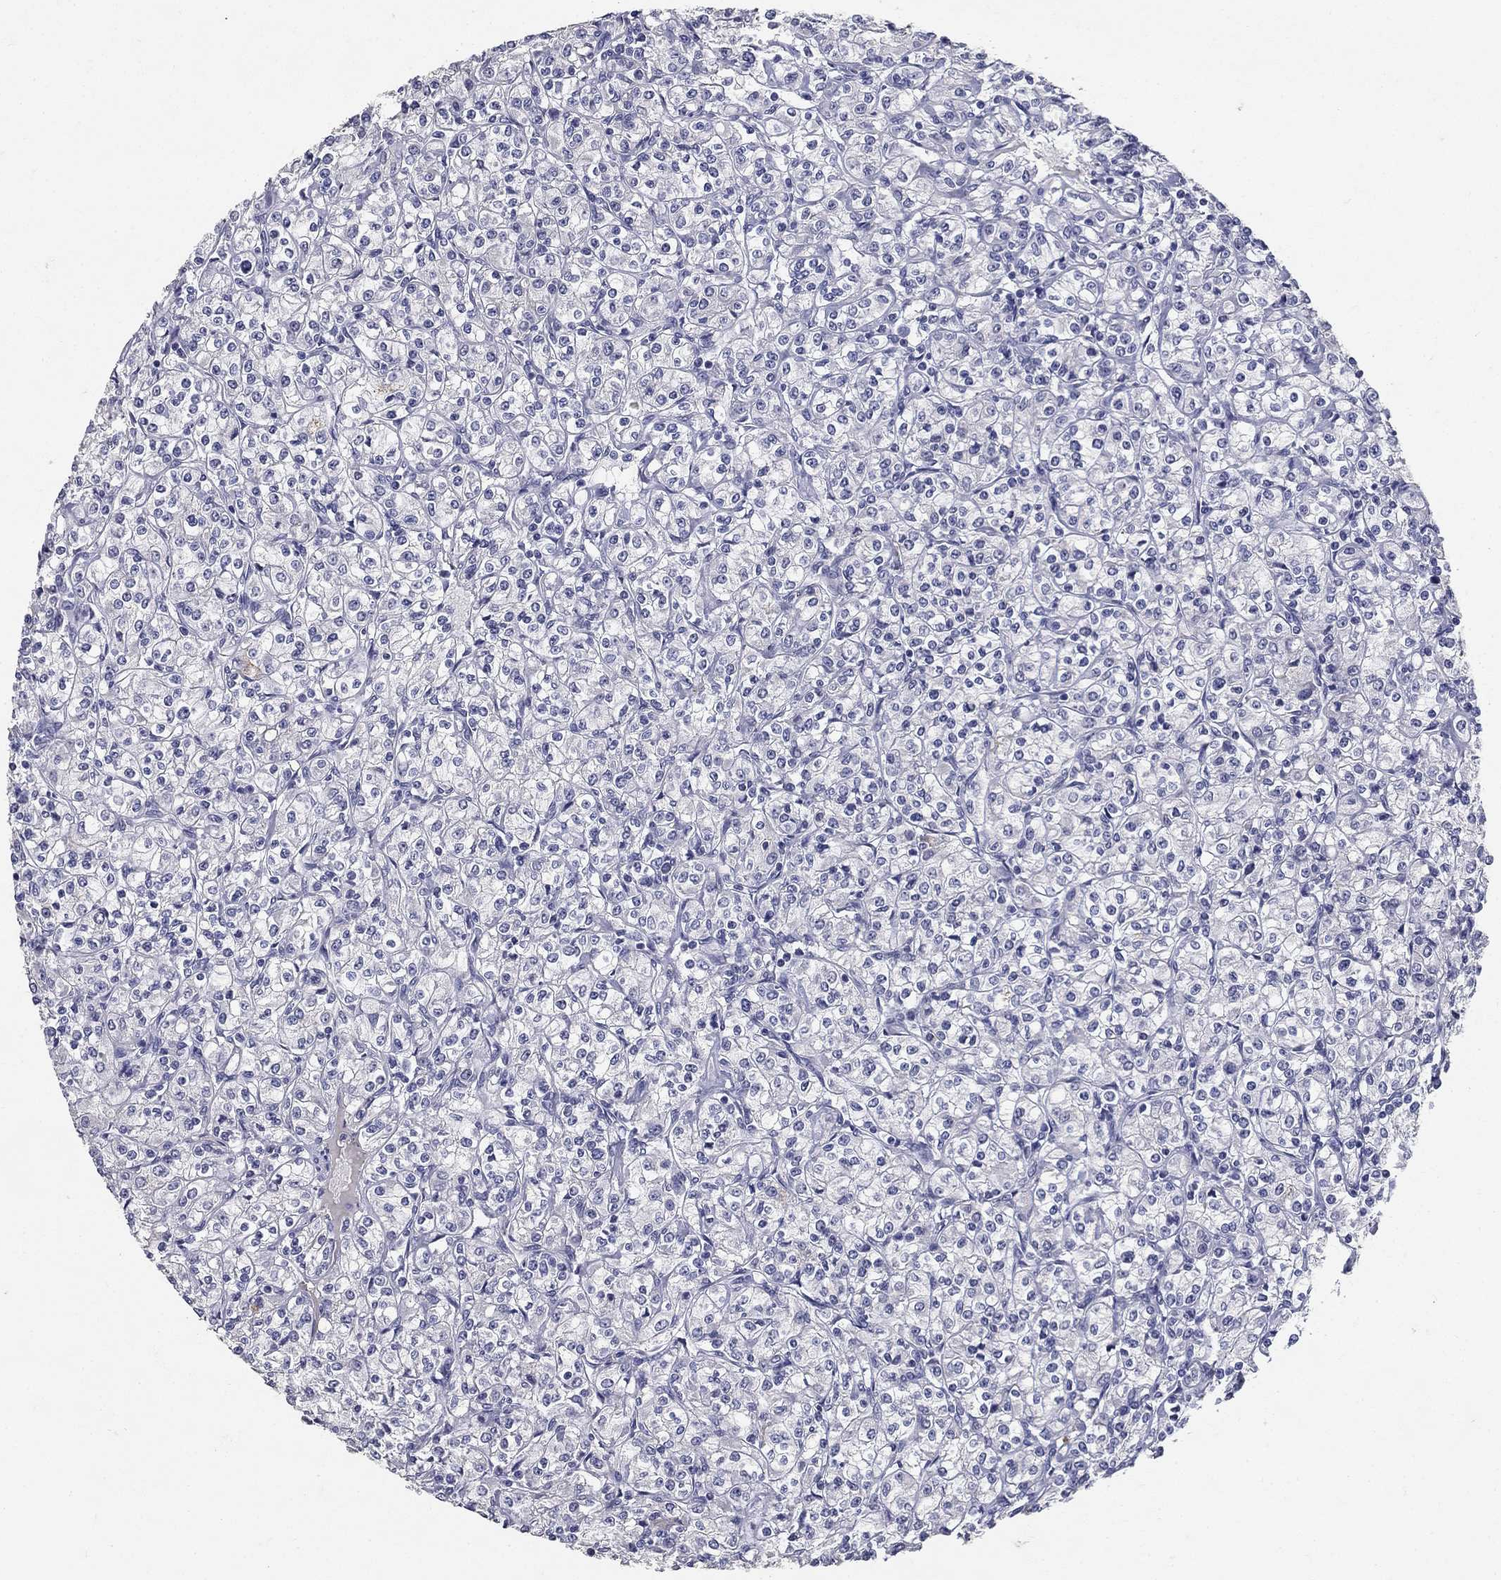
{"staining": {"intensity": "negative", "quantity": "none", "location": "none"}, "tissue": "renal cancer", "cell_type": "Tumor cells", "image_type": "cancer", "snomed": [{"axis": "morphology", "description": "Adenocarcinoma, NOS"}, {"axis": "topography", "description": "Kidney"}], "caption": "Tumor cells are negative for brown protein staining in renal cancer.", "gene": "POMC", "patient": {"sex": "male", "age": 77}}